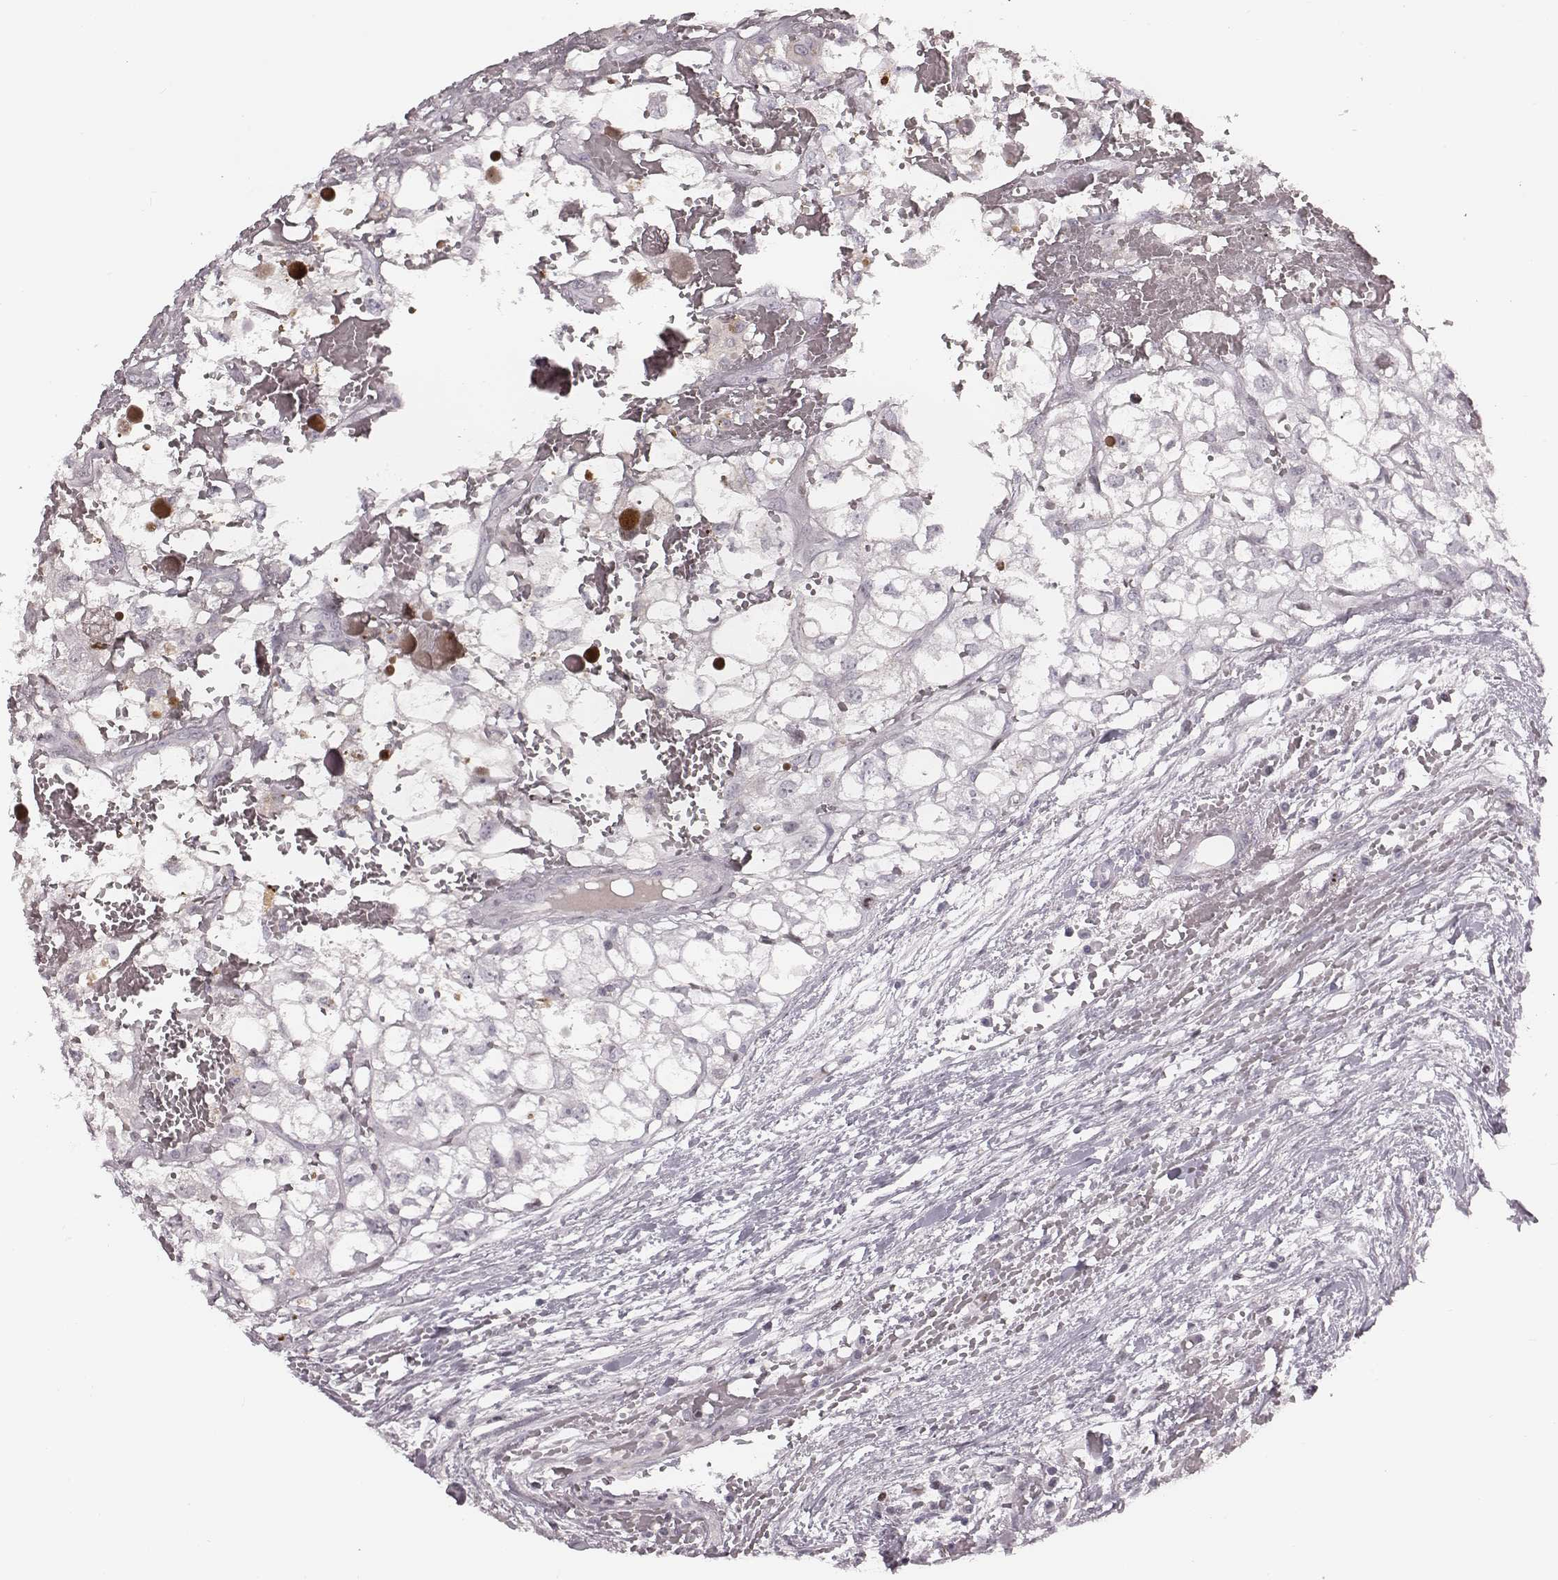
{"staining": {"intensity": "negative", "quantity": "none", "location": "none"}, "tissue": "renal cancer", "cell_type": "Tumor cells", "image_type": "cancer", "snomed": [{"axis": "morphology", "description": "Adenocarcinoma, NOS"}, {"axis": "topography", "description": "Kidney"}], "caption": "Immunohistochemical staining of human renal cancer displays no significant staining in tumor cells. (Stains: DAB immunohistochemistry with hematoxylin counter stain, Microscopy: brightfield microscopy at high magnification).", "gene": "NDC1", "patient": {"sex": "male", "age": 56}}